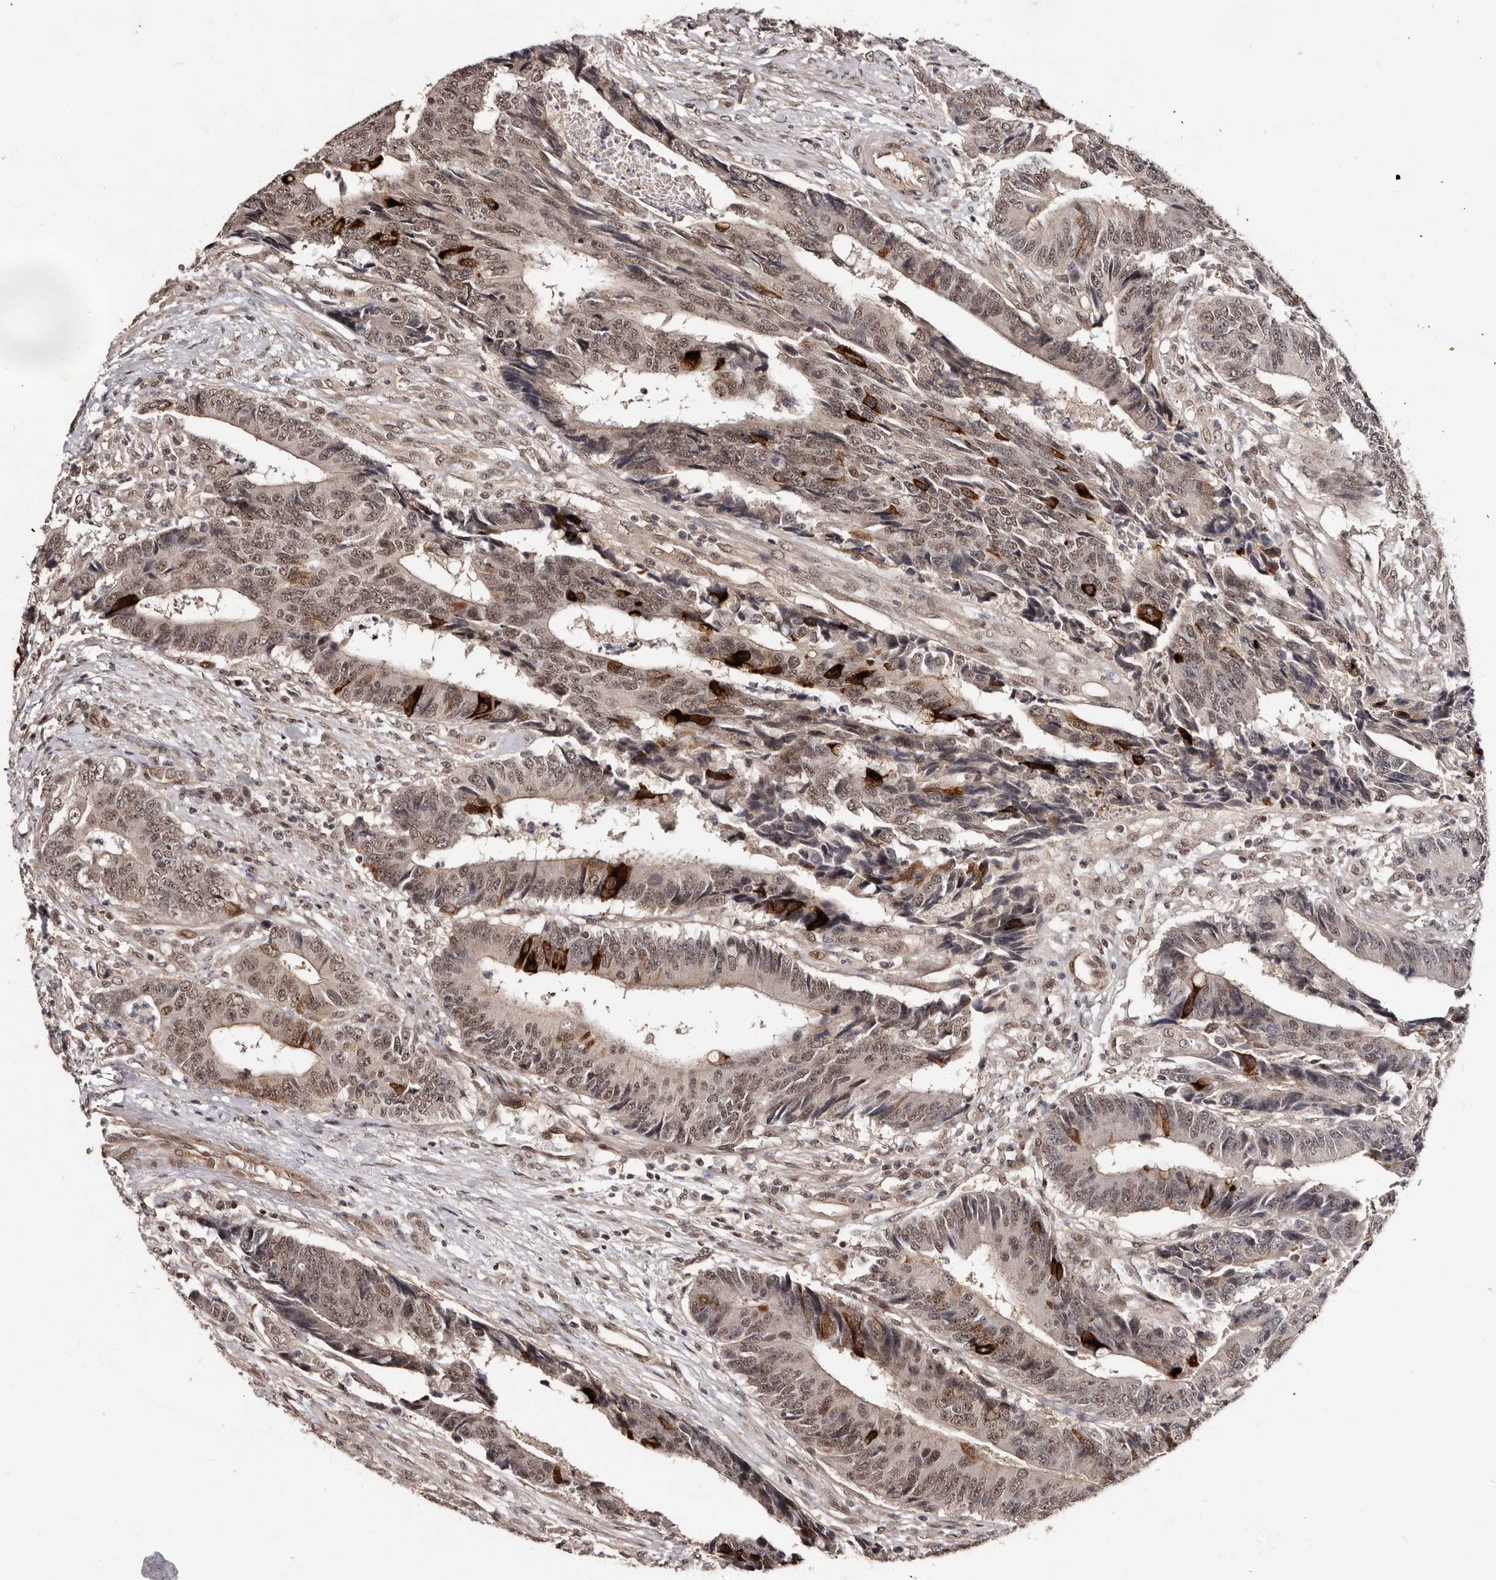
{"staining": {"intensity": "moderate", "quantity": "25%-75%", "location": "nuclear"}, "tissue": "colorectal cancer", "cell_type": "Tumor cells", "image_type": "cancer", "snomed": [{"axis": "morphology", "description": "Adenocarcinoma, NOS"}, {"axis": "topography", "description": "Rectum"}], "caption": "Tumor cells exhibit medium levels of moderate nuclear expression in approximately 25%-75% of cells in colorectal cancer.", "gene": "TBC1D22B", "patient": {"sex": "male", "age": 84}}